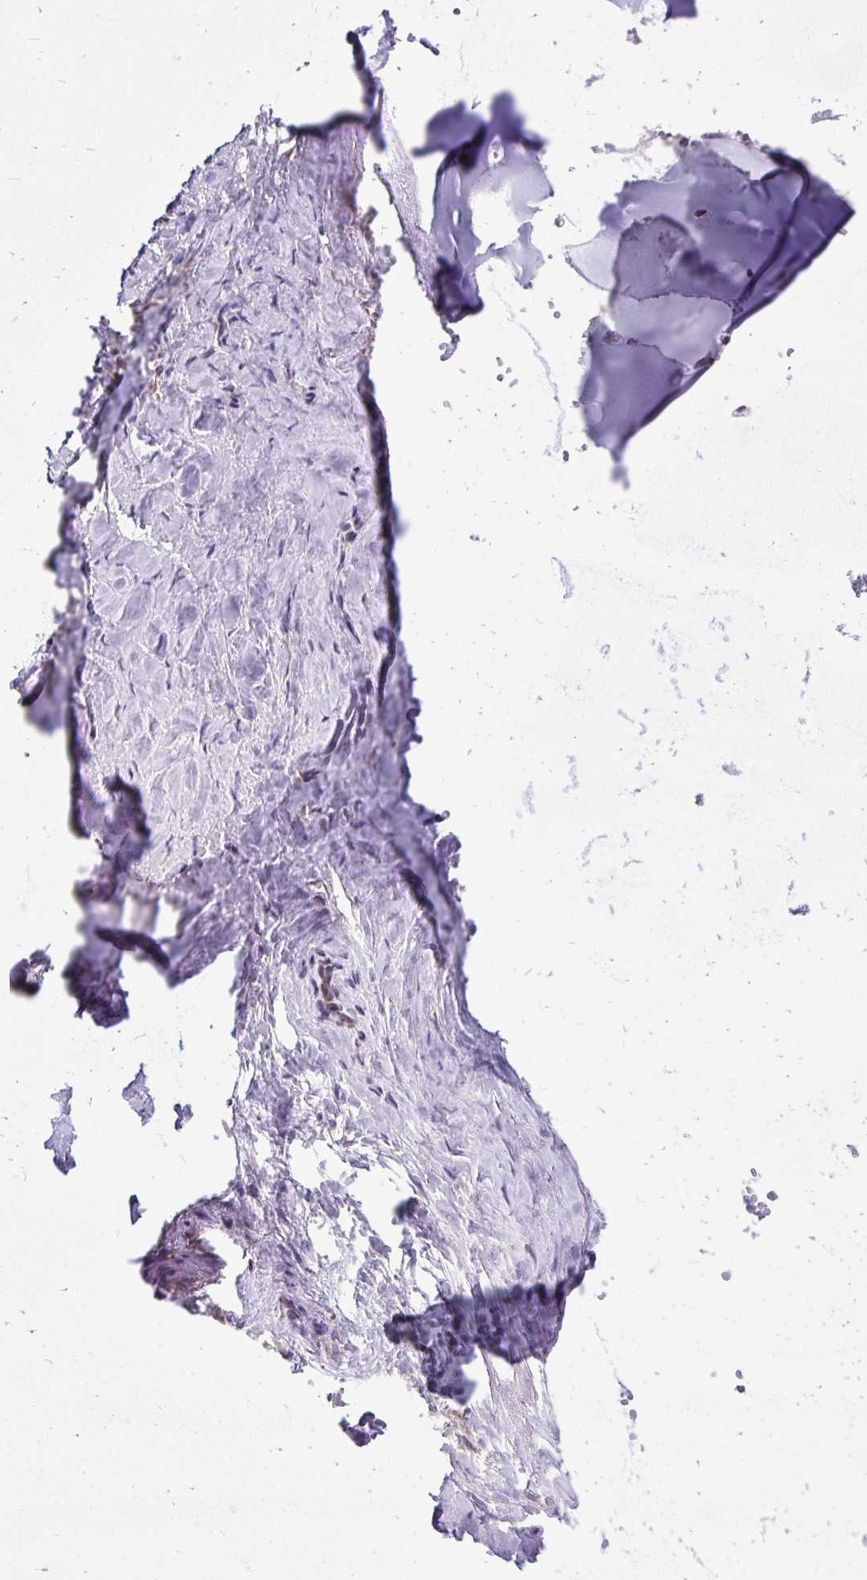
{"staining": {"intensity": "negative", "quantity": "none", "location": "none"}, "tissue": "adipose tissue", "cell_type": "Adipocytes", "image_type": "normal", "snomed": [{"axis": "morphology", "description": "Normal tissue, NOS"}, {"axis": "topography", "description": "Cartilage tissue"}, {"axis": "topography", "description": "Nasopharynx"}, {"axis": "topography", "description": "Thyroid gland"}], "caption": "This is a micrograph of immunohistochemistry staining of unremarkable adipose tissue, which shows no staining in adipocytes. (Brightfield microscopy of DAB immunohistochemistry at high magnification).", "gene": "BANF1", "patient": {"sex": "male", "age": 63}}